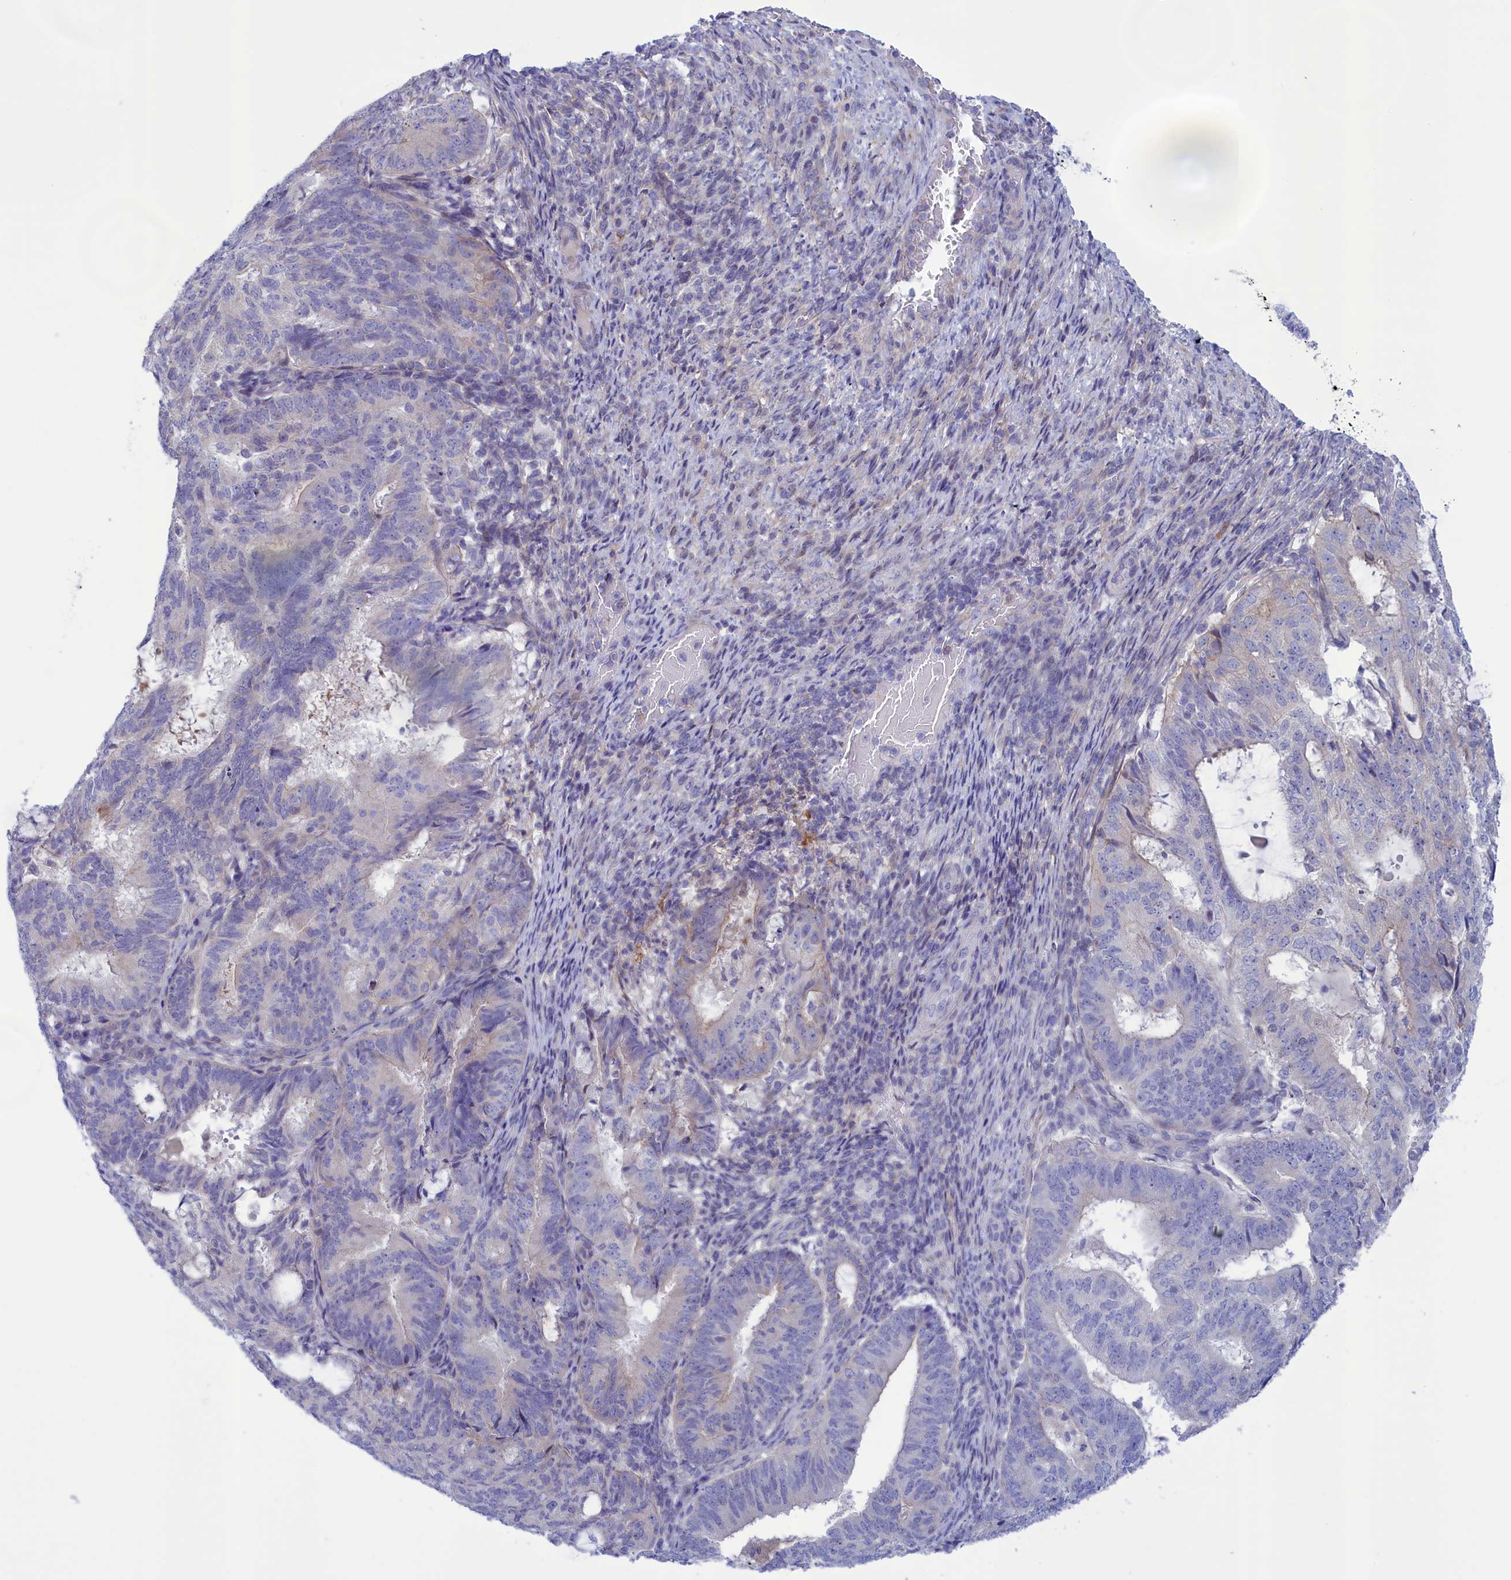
{"staining": {"intensity": "negative", "quantity": "none", "location": "none"}, "tissue": "endometrial cancer", "cell_type": "Tumor cells", "image_type": "cancer", "snomed": [{"axis": "morphology", "description": "Adenocarcinoma, NOS"}, {"axis": "topography", "description": "Endometrium"}], "caption": "Photomicrograph shows no protein positivity in tumor cells of endometrial cancer tissue. (IHC, brightfield microscopy, high magnification).", "gene": "CORO2A", "patient": {"sex": "female", "age": 70}}